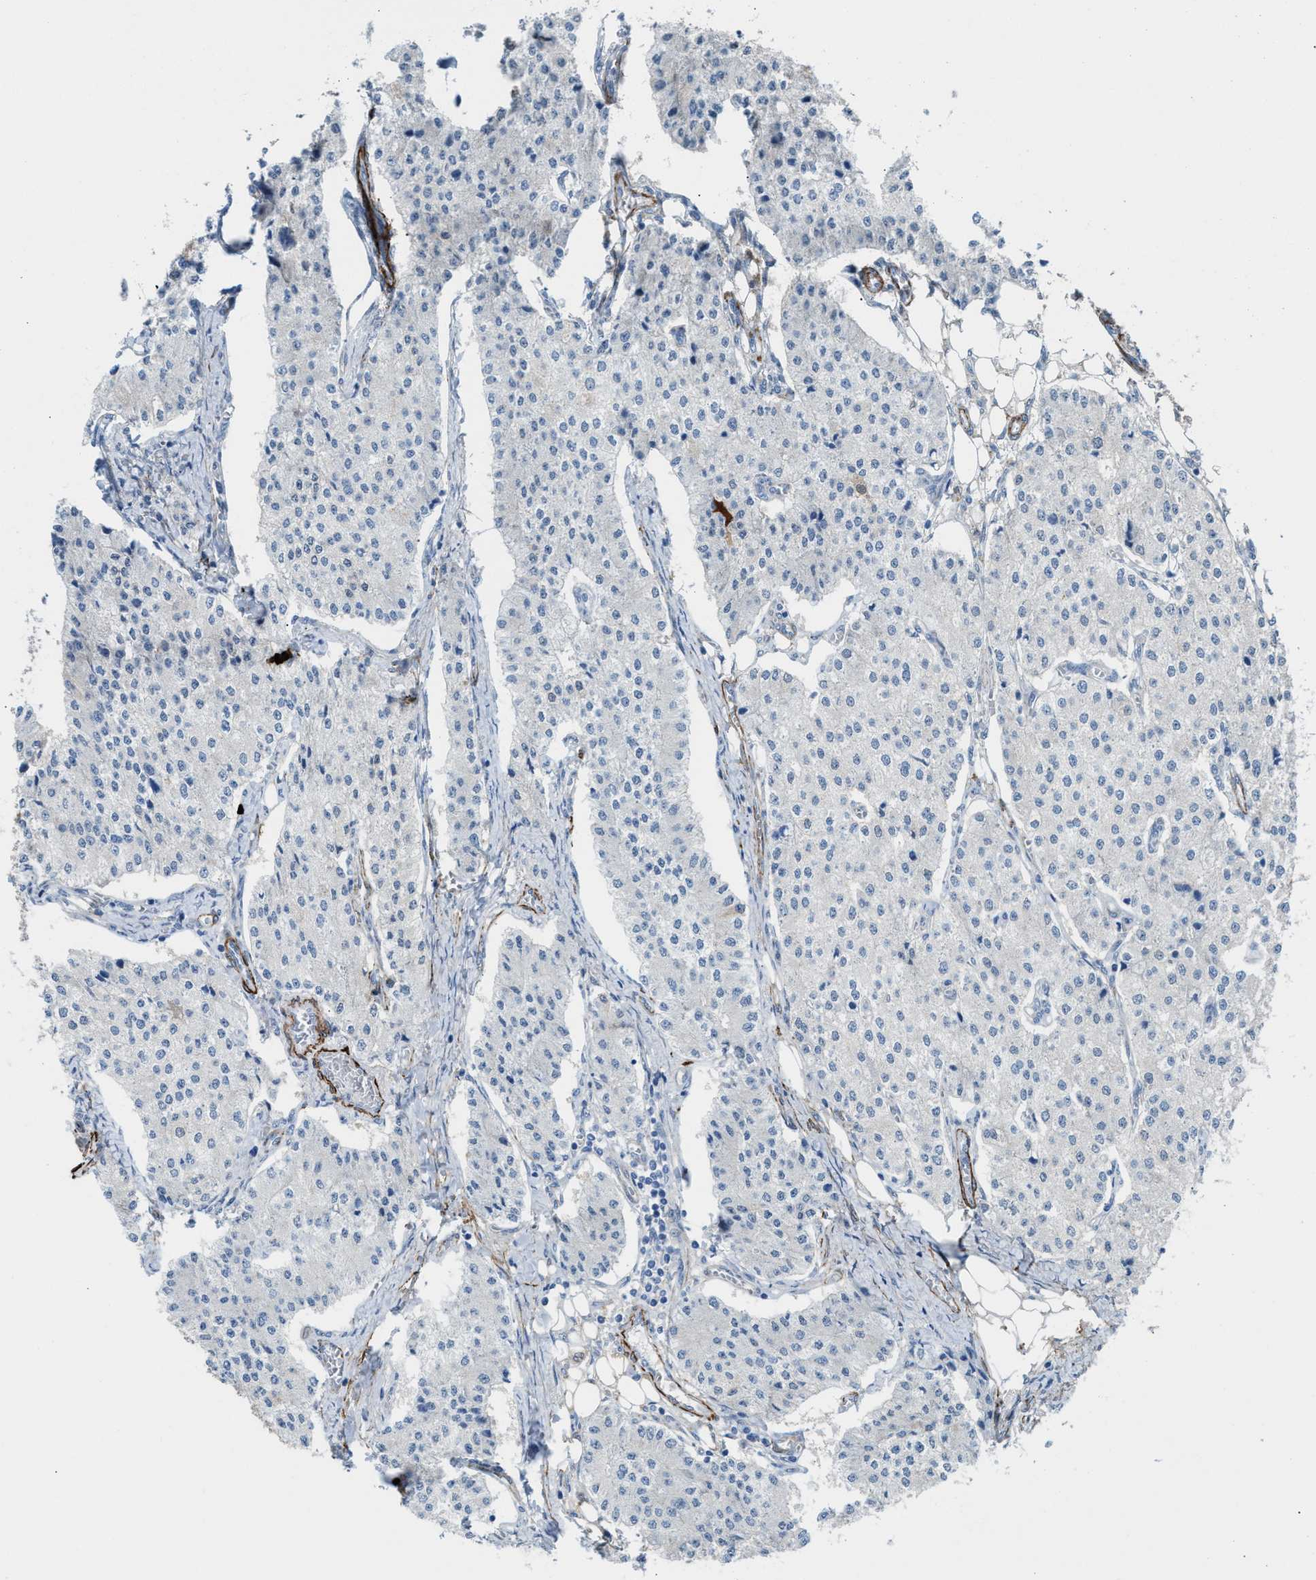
{"staining": {"intensity": "negative", "quantity": "none", "location": "none"}, "tissue": "carcinoid", "cell_type": "Tumor cells", "image_type": "cancer", "snomed": [{"axis": "morphology", "description": "Carcinoid, malignant, NOS"}, {"axis": "topography", "description": "Colon"}], "caption": "This is an immunohistochemistry histopathology image of human carcinoid. There is no expression in tumor cells.", "gene": "NQO2", "patient": {"sex": "female", "age": 52}}